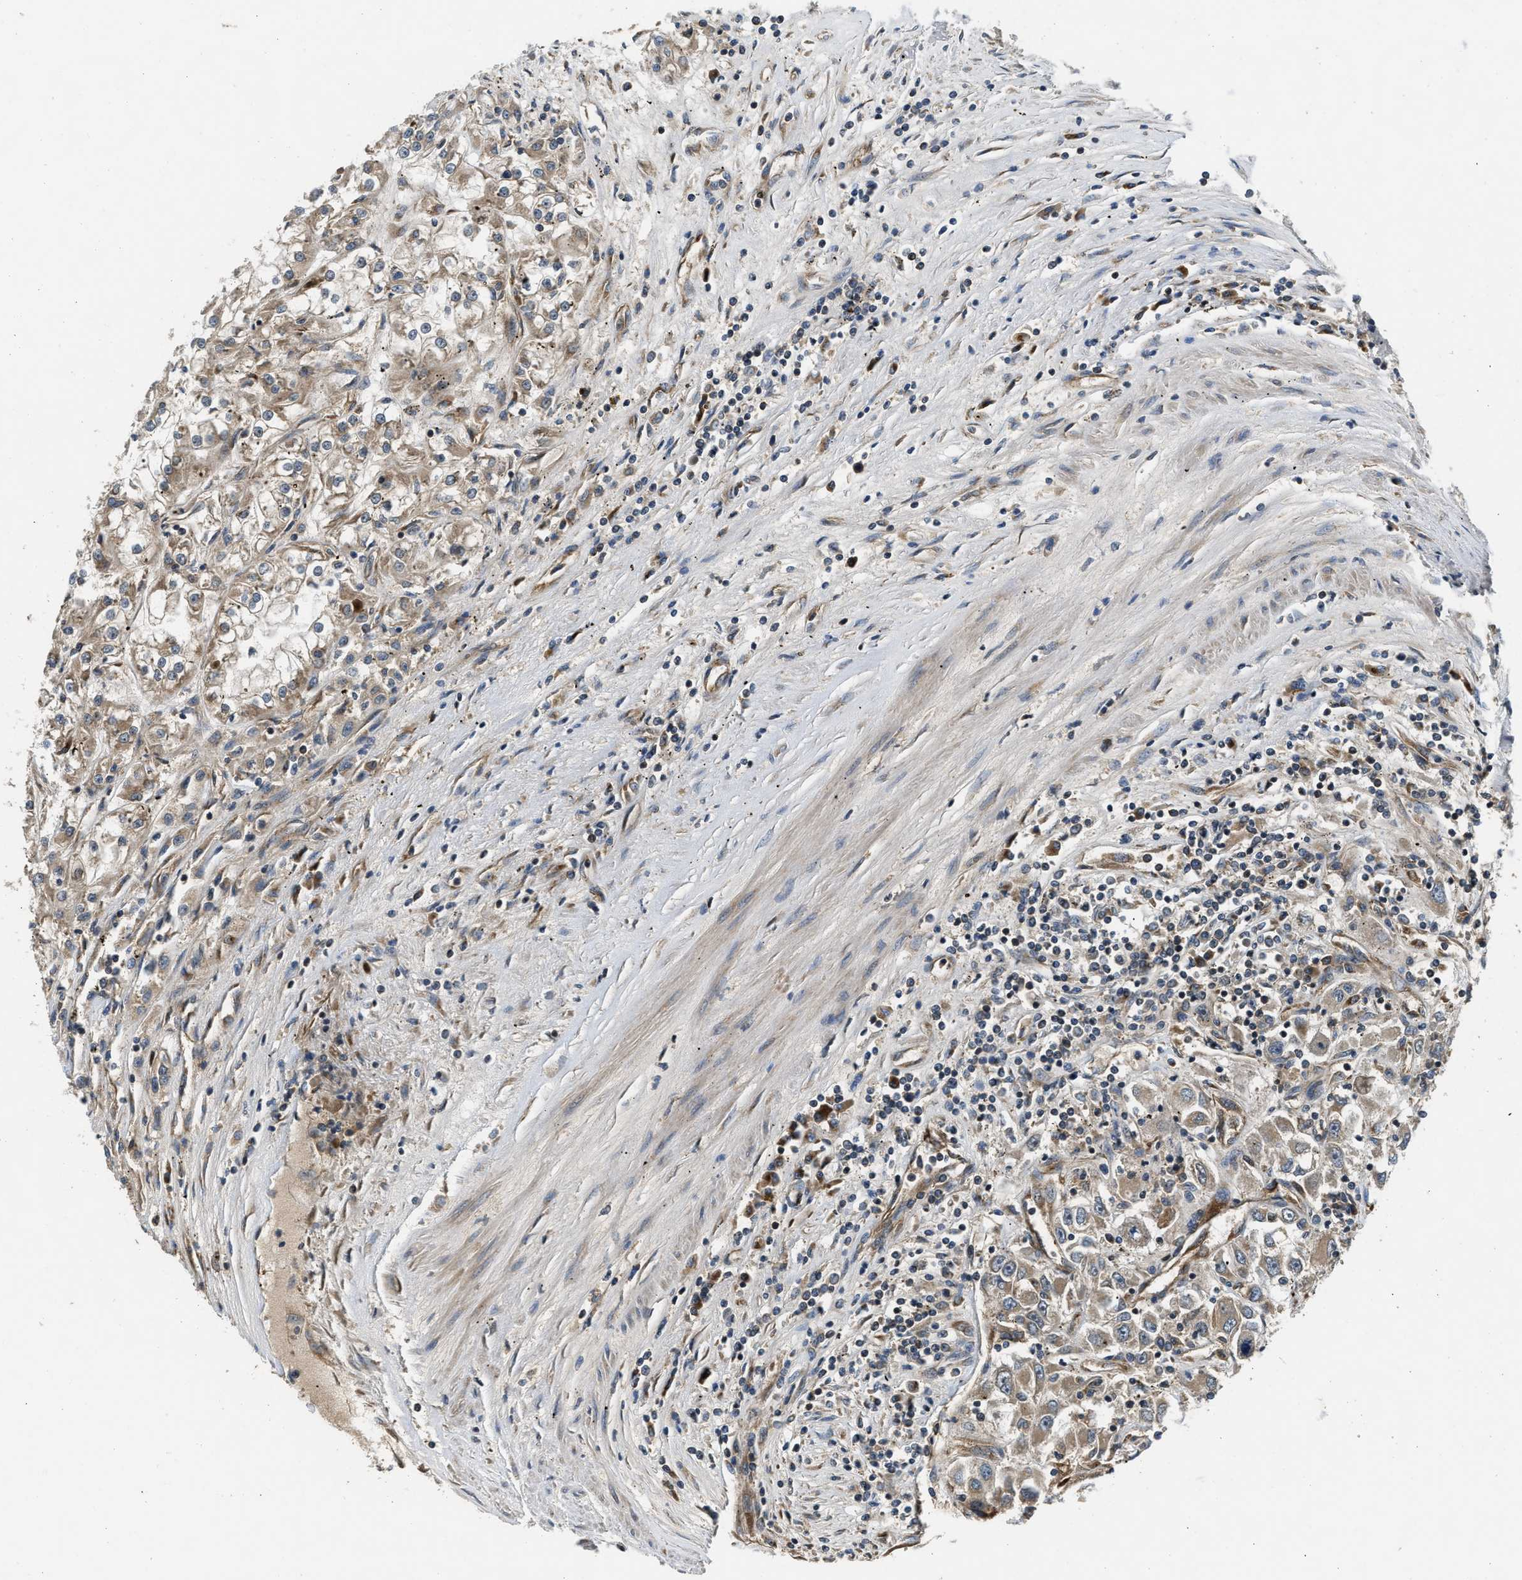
{"staining": {"intensity": "weak", "quantity": ">75%", "location": "cytoplasmic/membranous"}, "tissue": "renal cancer", "cell_type": "Tumor cells", "image_type": "cancer", "snomed": [{"axis": "morphology", "description": "Adenocarcinoma, NOS"}, {"axis": "topography", "description": "Kidney"}], "caption": "Renal cancer (adenocarcinoma) stained with DAB (3,3'-diaminobenzidine) immunohistochemistry demonstrates low levels of weak cytoplasmic/membranous staining in approximately >75% of tumor cells.", "gene": "PNPLA8", "patient": {"sex": "female", "age": 52}}